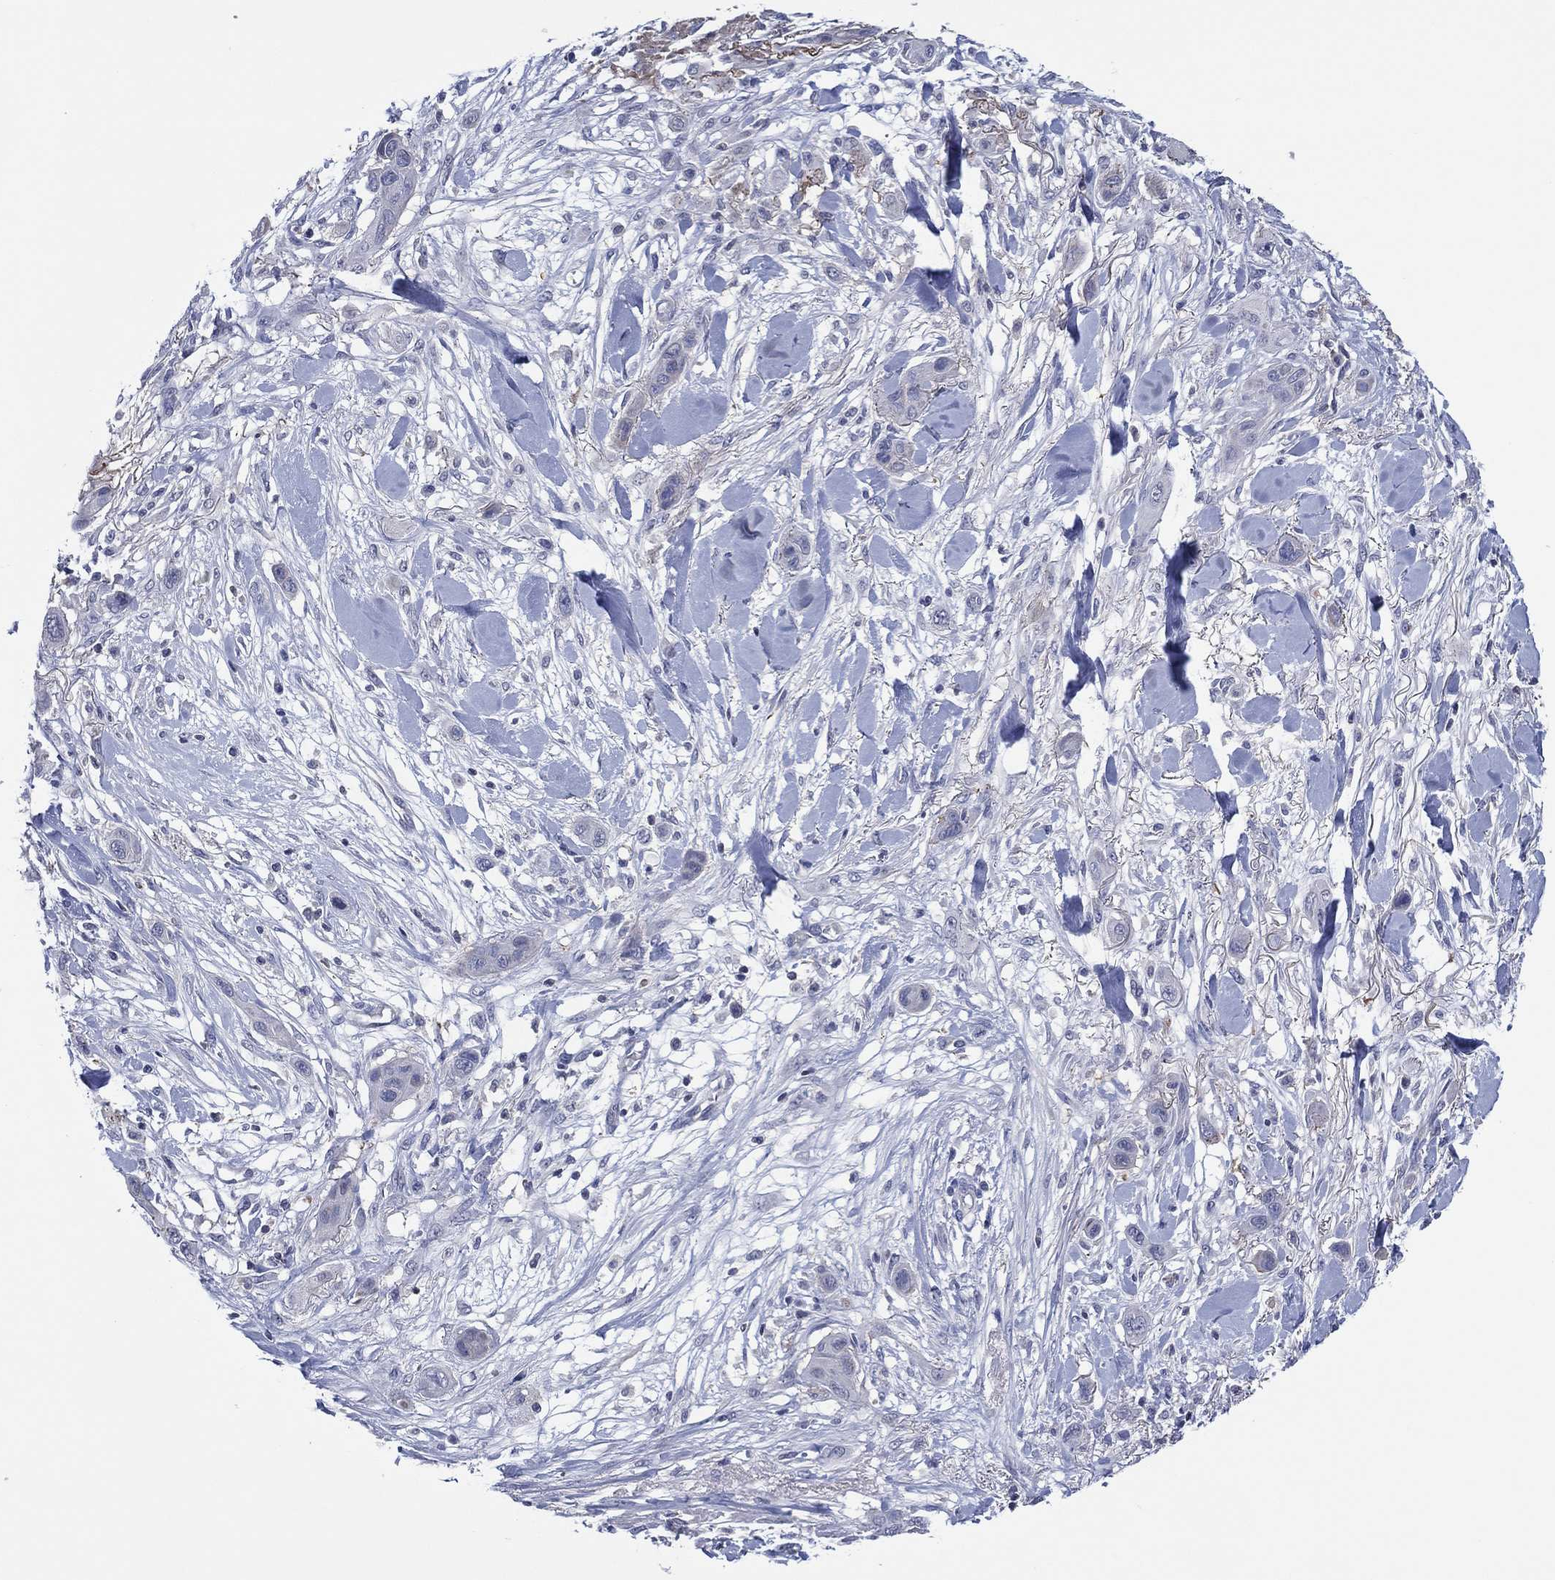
{"staining": {"intensity": "negative", "quantity": "none", "location": "none"}, "tissue": "skin cancer", "cell_type": "Tumor cells", "image_type": "cancer", "snomed": [{"axis": "morphology", "description": "Squamous cell carcinoma, NOS"}, {"axis": "topography", "description": "Skin"}], "caption": "High power microscopy image of an immunohistochemistry (IHC) histopathology image of skin cancer, revealing no significant expression in tumor cells.", "gene": "TRIM31", "patient": {"sex": "male", "age": 79}}